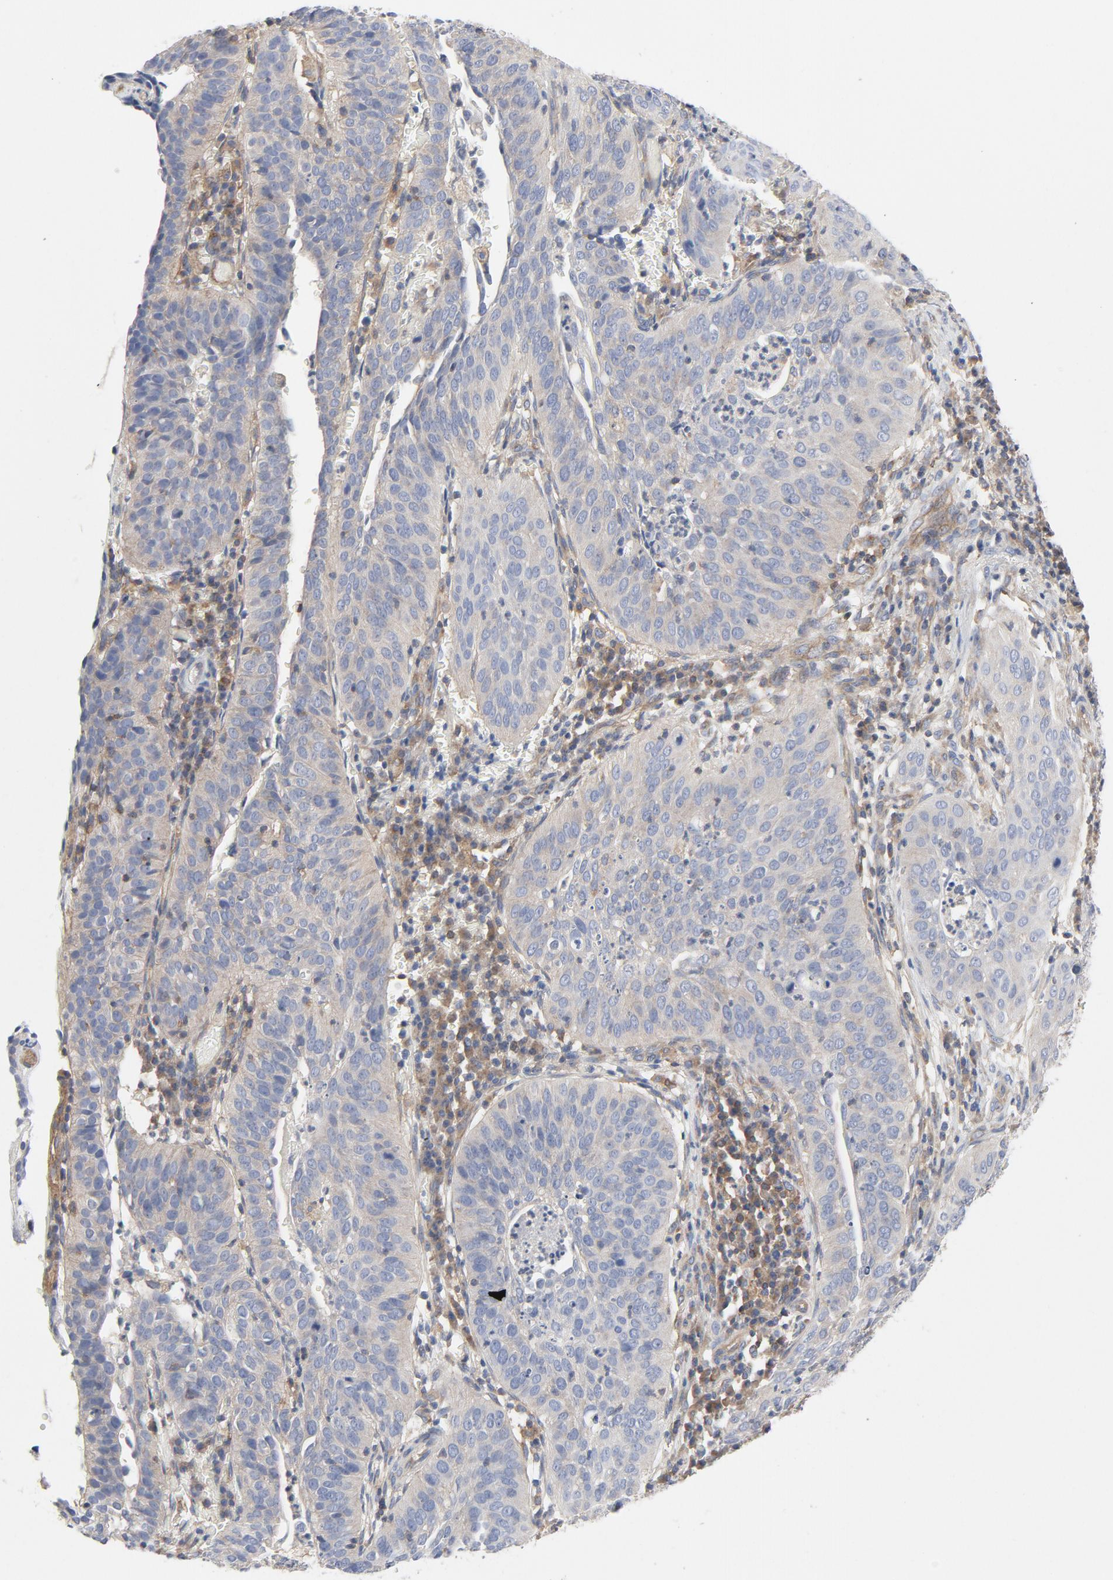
{"staining": {"intensity": "weak", "quantity": "25%-75%", "location": "cytoplasmic/membranous"}, "tissue": "cervical cancer", "cell_type": "Tumor cells", "image_type": "cancer", "snomed": [{"axis": "morphology", "description": "Squamous cell carcinoma, NOS"}, {"axis": "topography", "description": "Cervix"}], "caption": "Squamous cell carcinoma (cervical) stained for a protein (brown) exhibits weak cytoplasmic/membranous positive staining in approximately 25%-75% of tumor cells.", "gene": "RABEP1", "patient": {"sex": "female", "age": 39}}